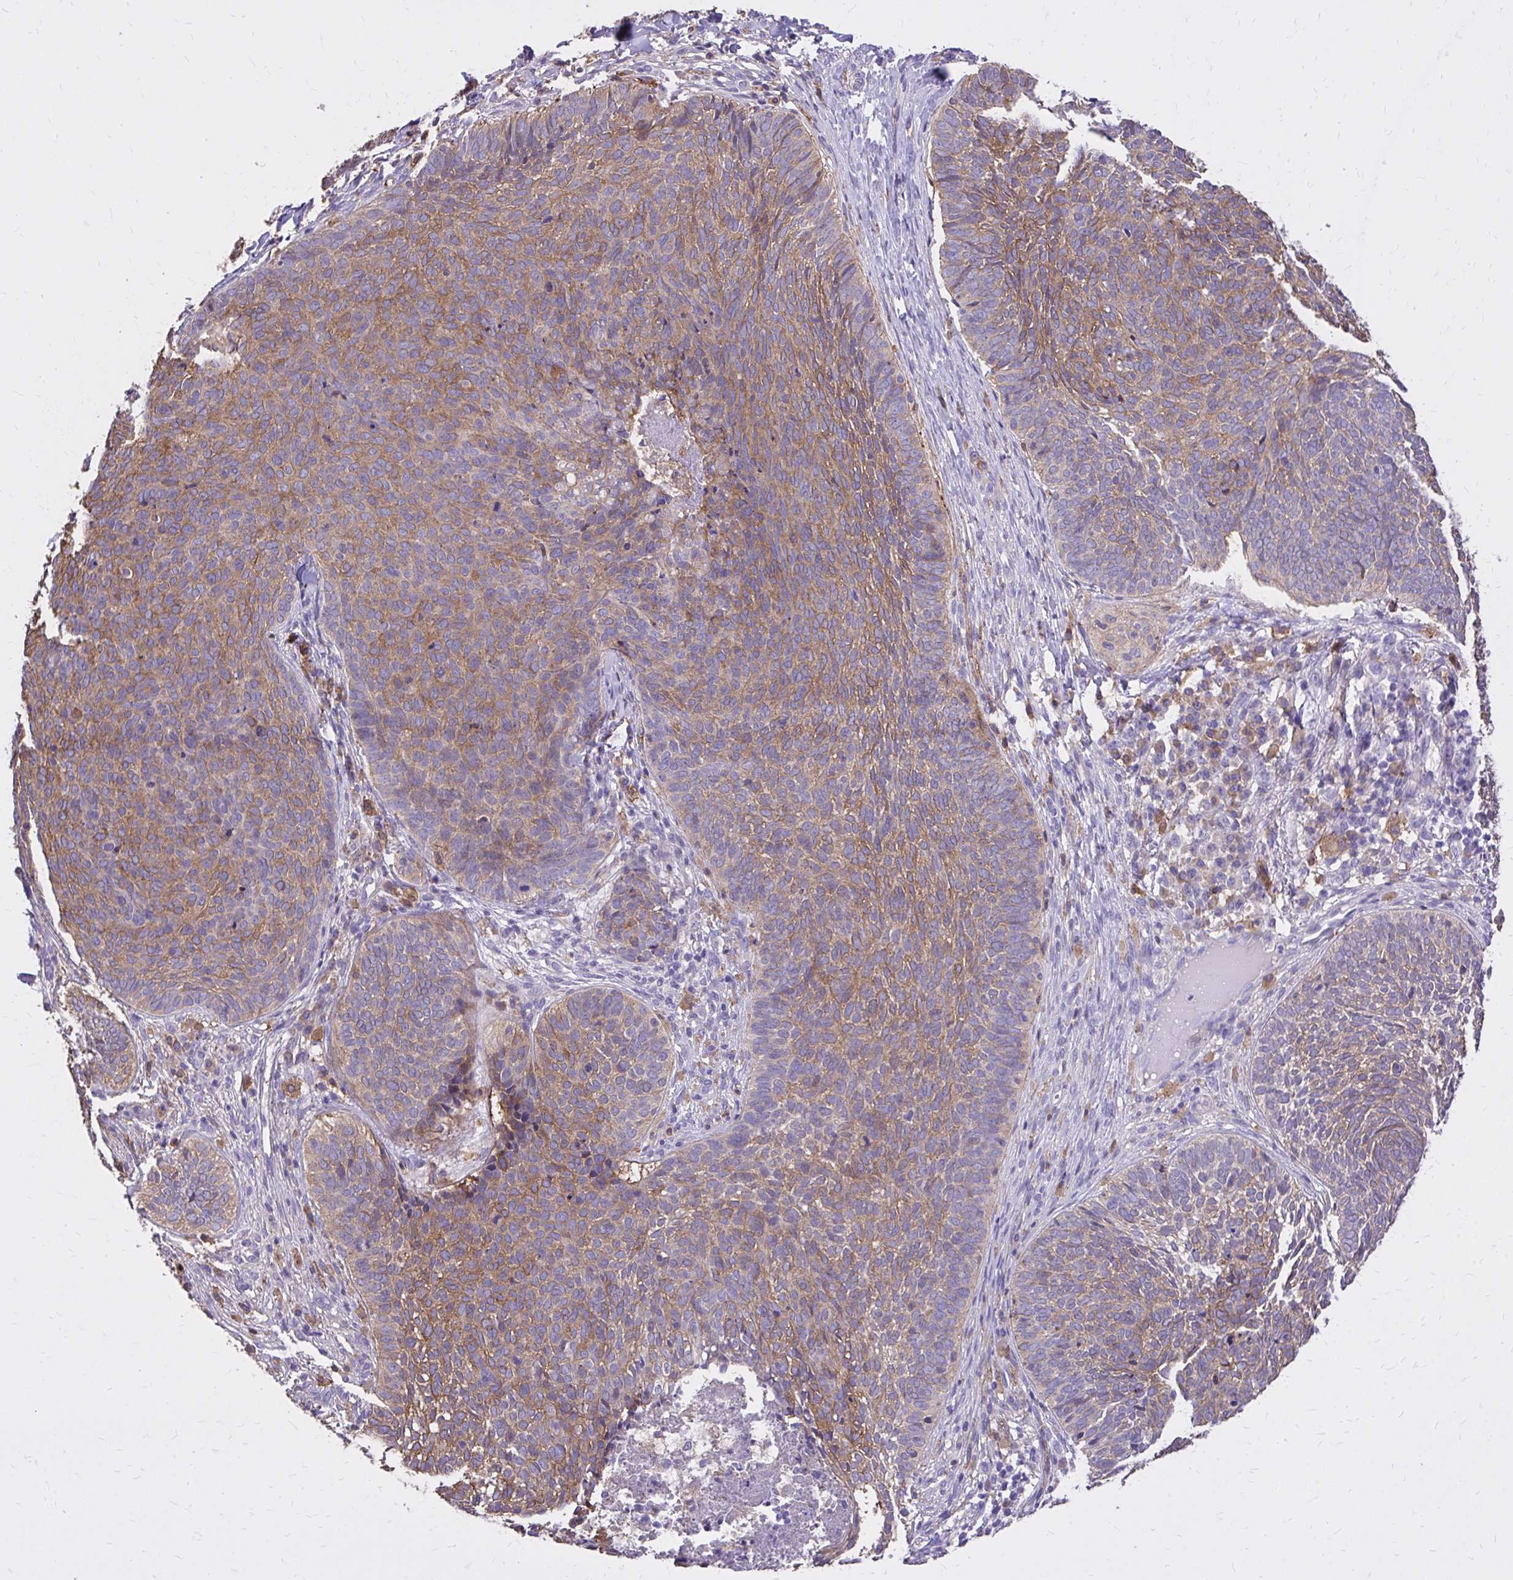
{"staining": {"intensity": "moderate", "quantity": "25%-75%", "location": "cytoplasmic/membranous"}, "tissue": "skin cancer", "cell_type": "Tumor cells", "image_type": "cancer", "snomed": [{"axis": "morphology", "description": "Basal cell carcinoma"}, {"axis": "topography", "description": "Skin"}, {"axis": "topography", "description": "Skin of face"}], "caption": "An image showing moderate cytoplasmic/membranous positivity in approximately 25%-75% of tumor cells in skin basal cell carcinoma, as visualized by brown immunohistochemical staining.", "gene": "EPB41L1", "patient": {"sex": "male", "age": 56}}